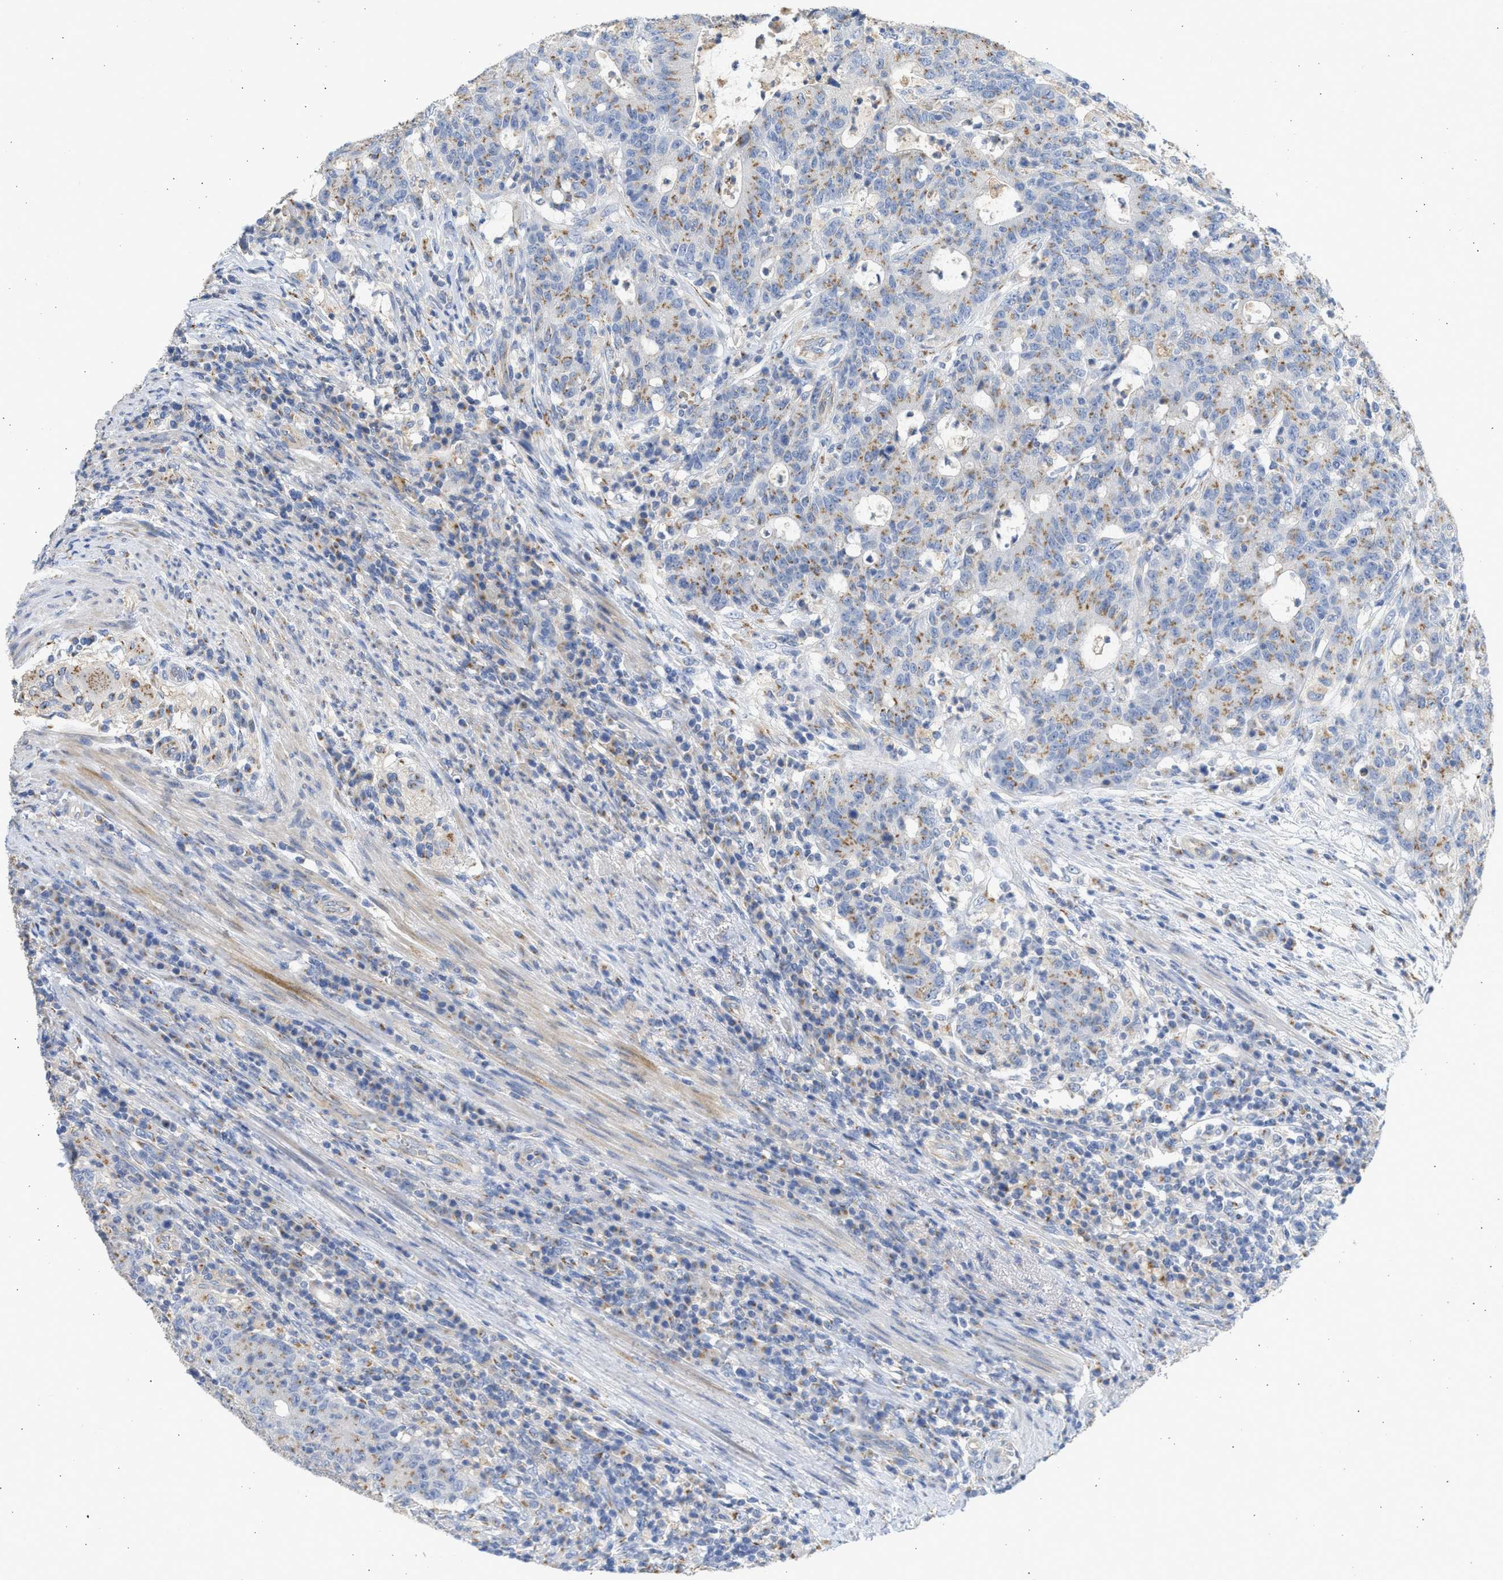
{"staining": {"intensity": "moderate", "quantity": ">75%", "location": "cytoplasmic/membranous"}, "tissue": "colorectal cancer", "cell_type": "Tumor cells", "image_type": "cancer", "snomed": [{"axis": "morphology", "description": "Normal tissue, NOS"}, {"axis": "morphology", "description": "Adenocarcinoma, NOS"}, {"axis": "topography", "description": "Colon"}], "caption": "Human colorectal cancer stained for a protein (brown) reveals moderate cytoplasmic/membranous positive expression in approximately >75% of tumor cells.", "gene": "IPO8", "patient": {"sex": "female", "age": 75}}